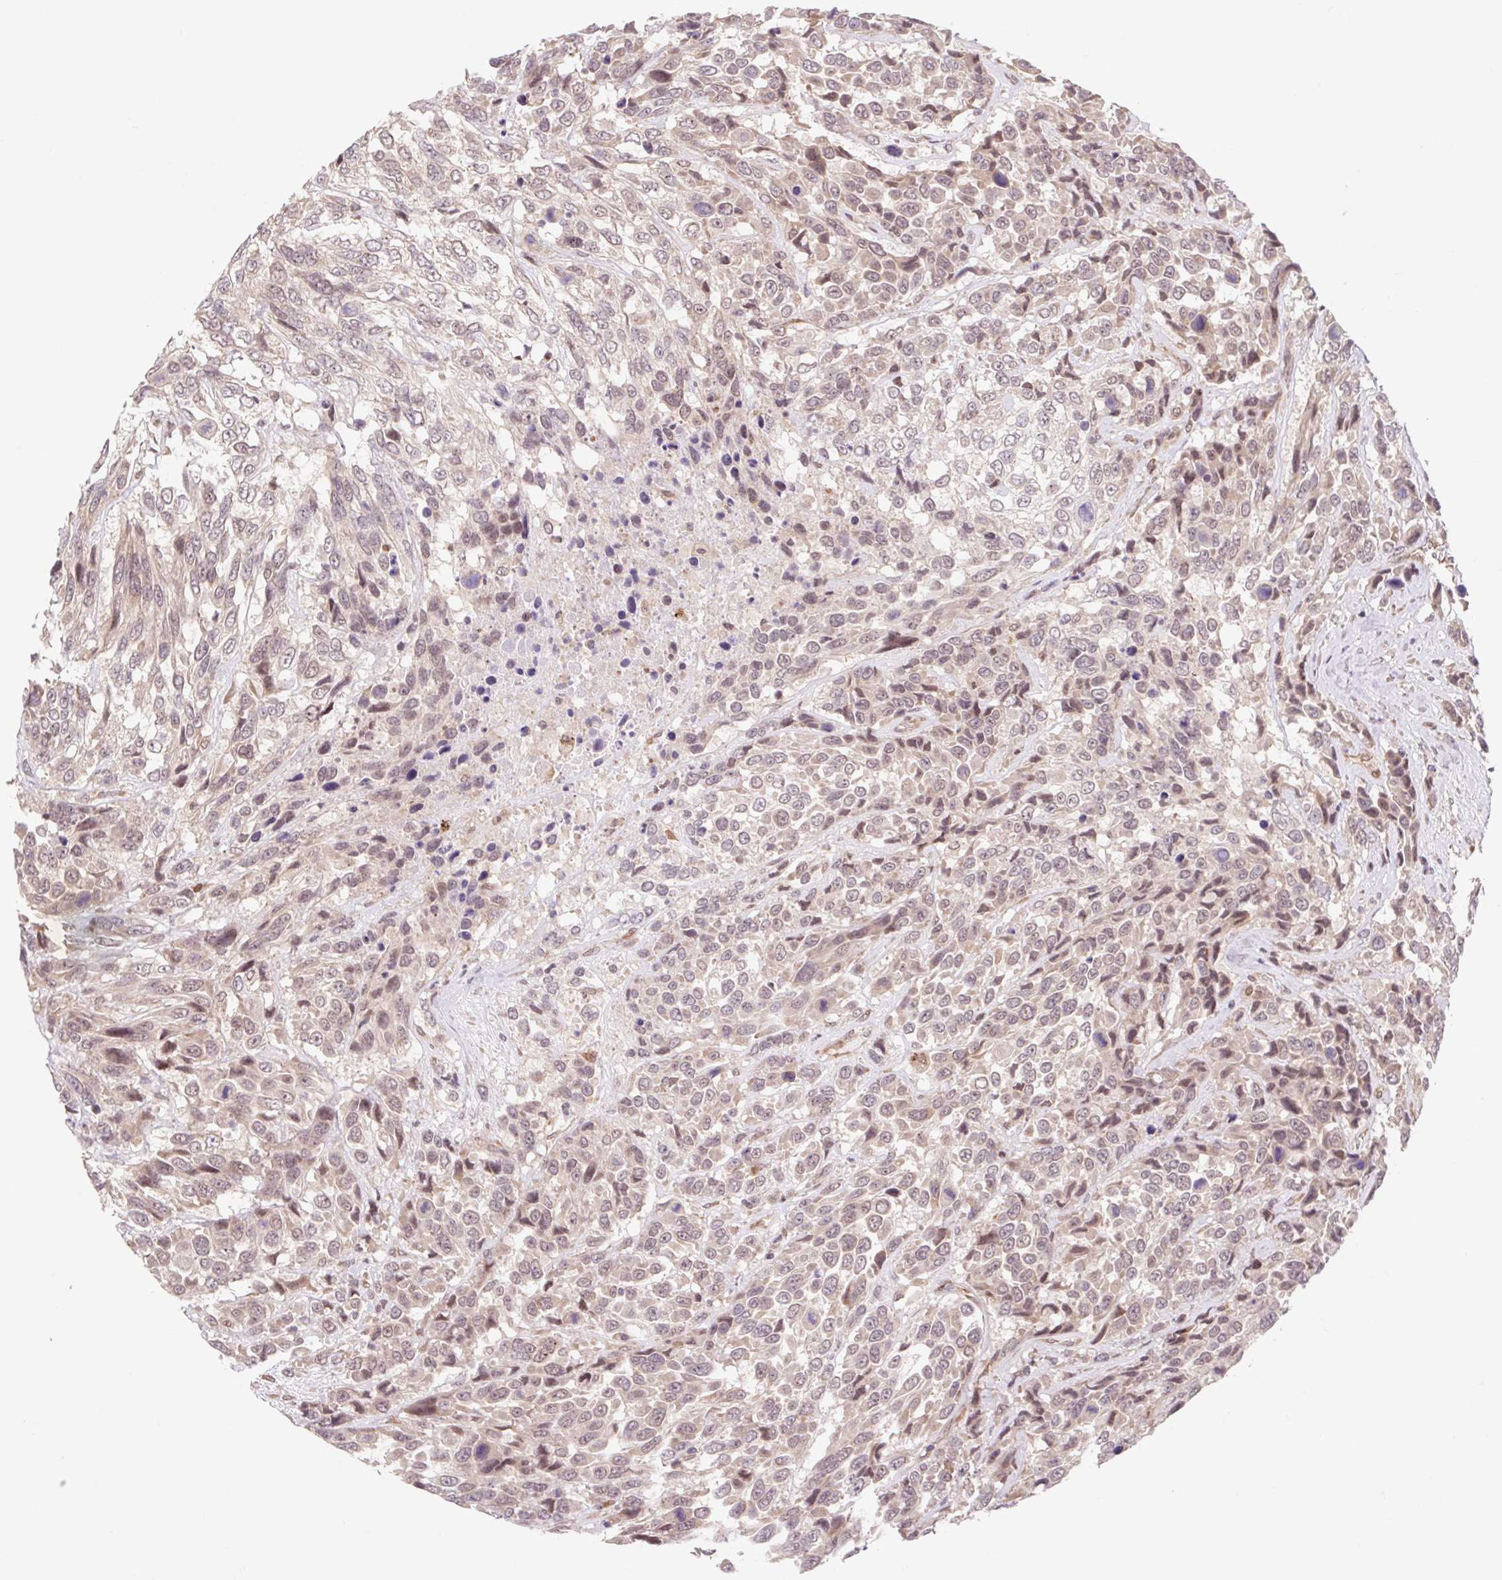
{"staining": {"intensity": "weak", "quantity": ">75%", "location": "cytoplasmic/membranous,nuclear"}, "tissue": "urothelial cancer", "cell_type": "Tumor cells", "image_type": "cancer", "snomed": [{"axis": "morphology", "description": "Urothelial carcinoma, High grade"}, {"axis": "topography", "description": "Urinary bladder"}], "caption": "Urothelial cancer stained with immunohistochemistry demonstrates weak cytoplasmic/membranous and nuclear staining in about >75% of tumor cells. (DAB (3,3'-diaminobenzidine) = brown stain, brightfield microscopy at high magnification).", "gene": "HFE", "patient": {"sex": "female", "age": 70}}